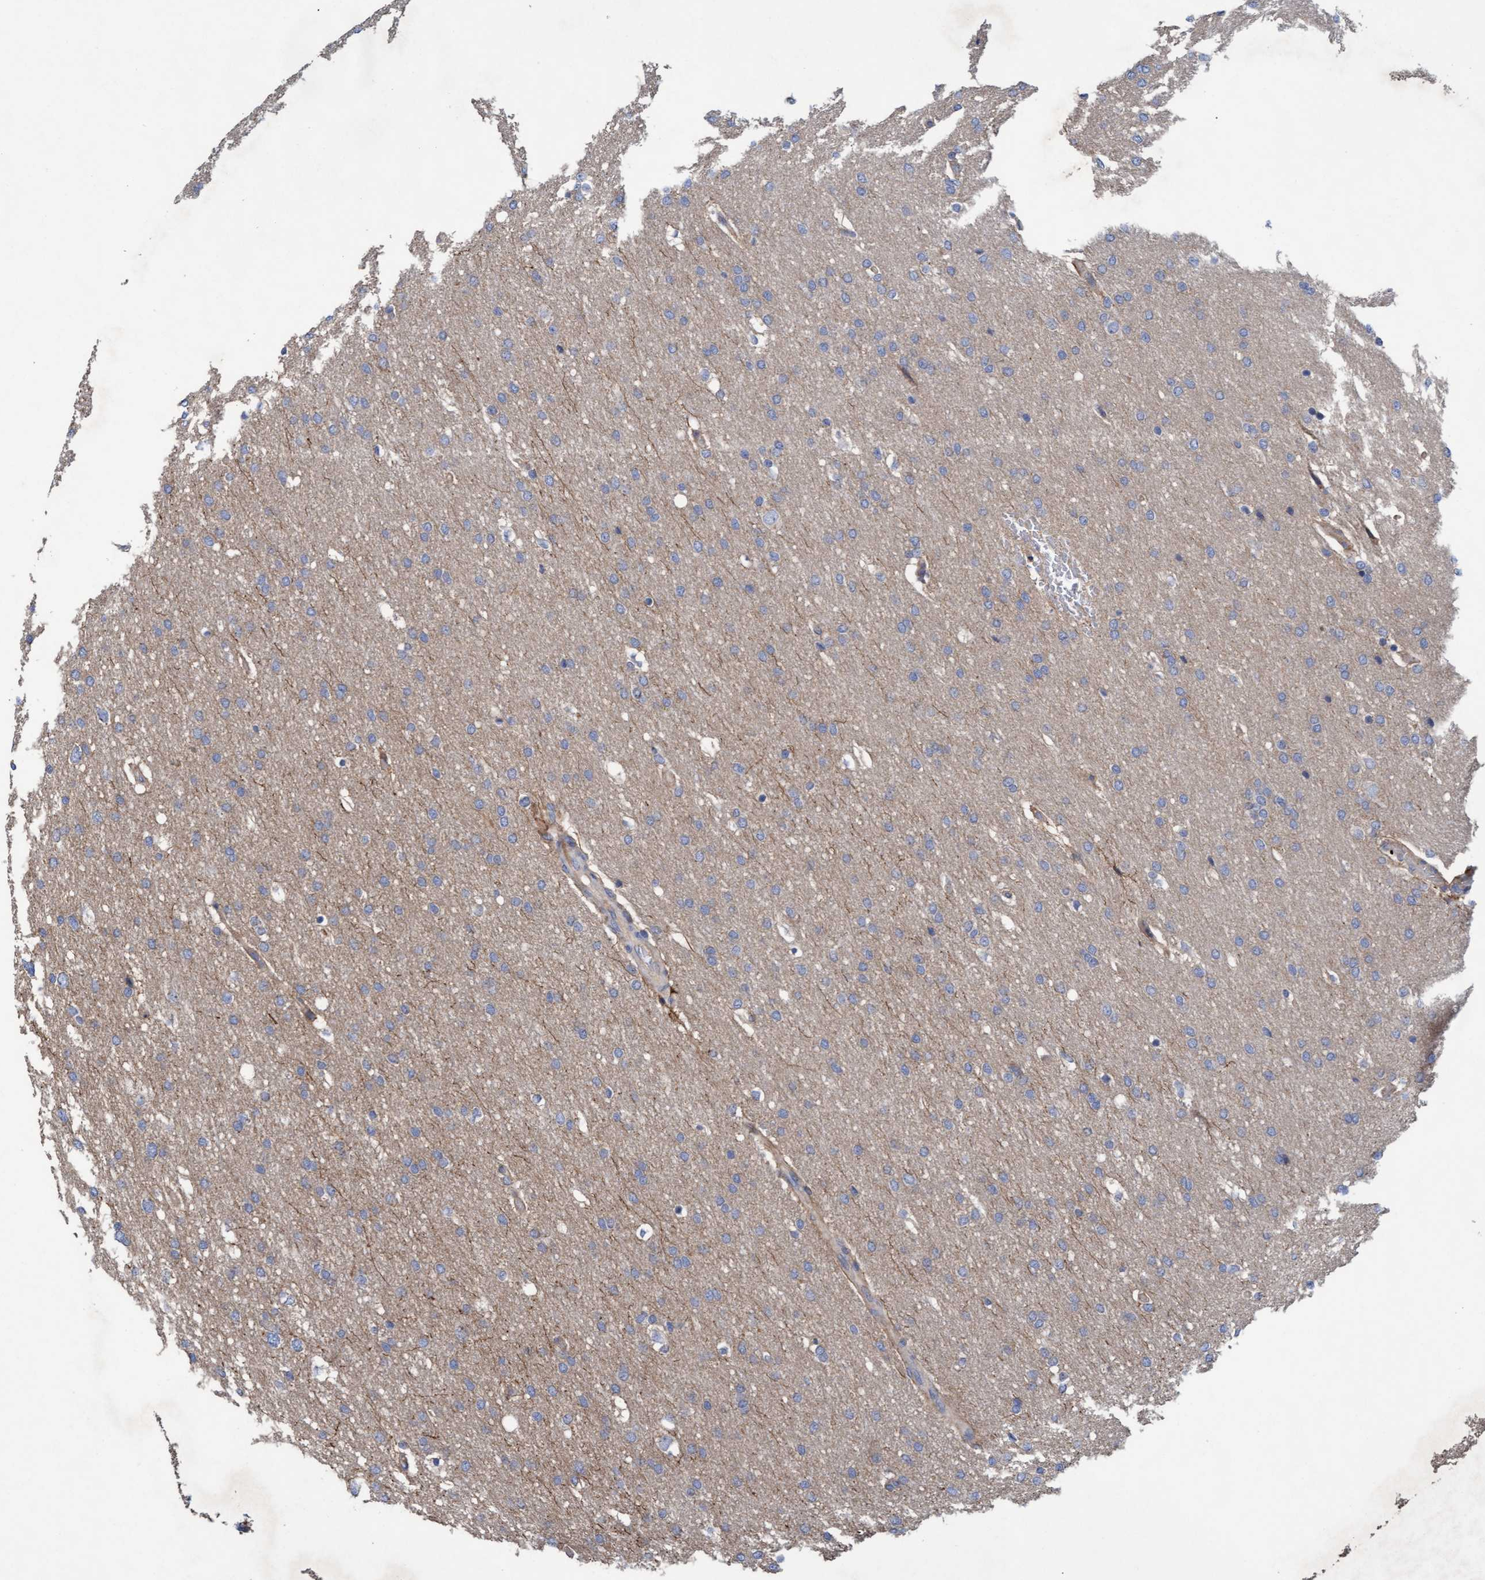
{"staining": {"intensity": "weak", "quantity": "<25%", "location": "cytoplasmic/membranous"}, "tissue": "glioma", "cell_type": "Tumor cells", "image_type": "cancer", "snomed": [{"axis": "morphology", "description": "Glioma, malignant, Low grade"}, {"axis": "topography", "description": "Brain"}], "caption": "Image shows no protein positivity in tumor cells of malignant low-grade glioma tissue.", "gene": "MRPL38", "patient": {"sex": "female", "age": 37}}